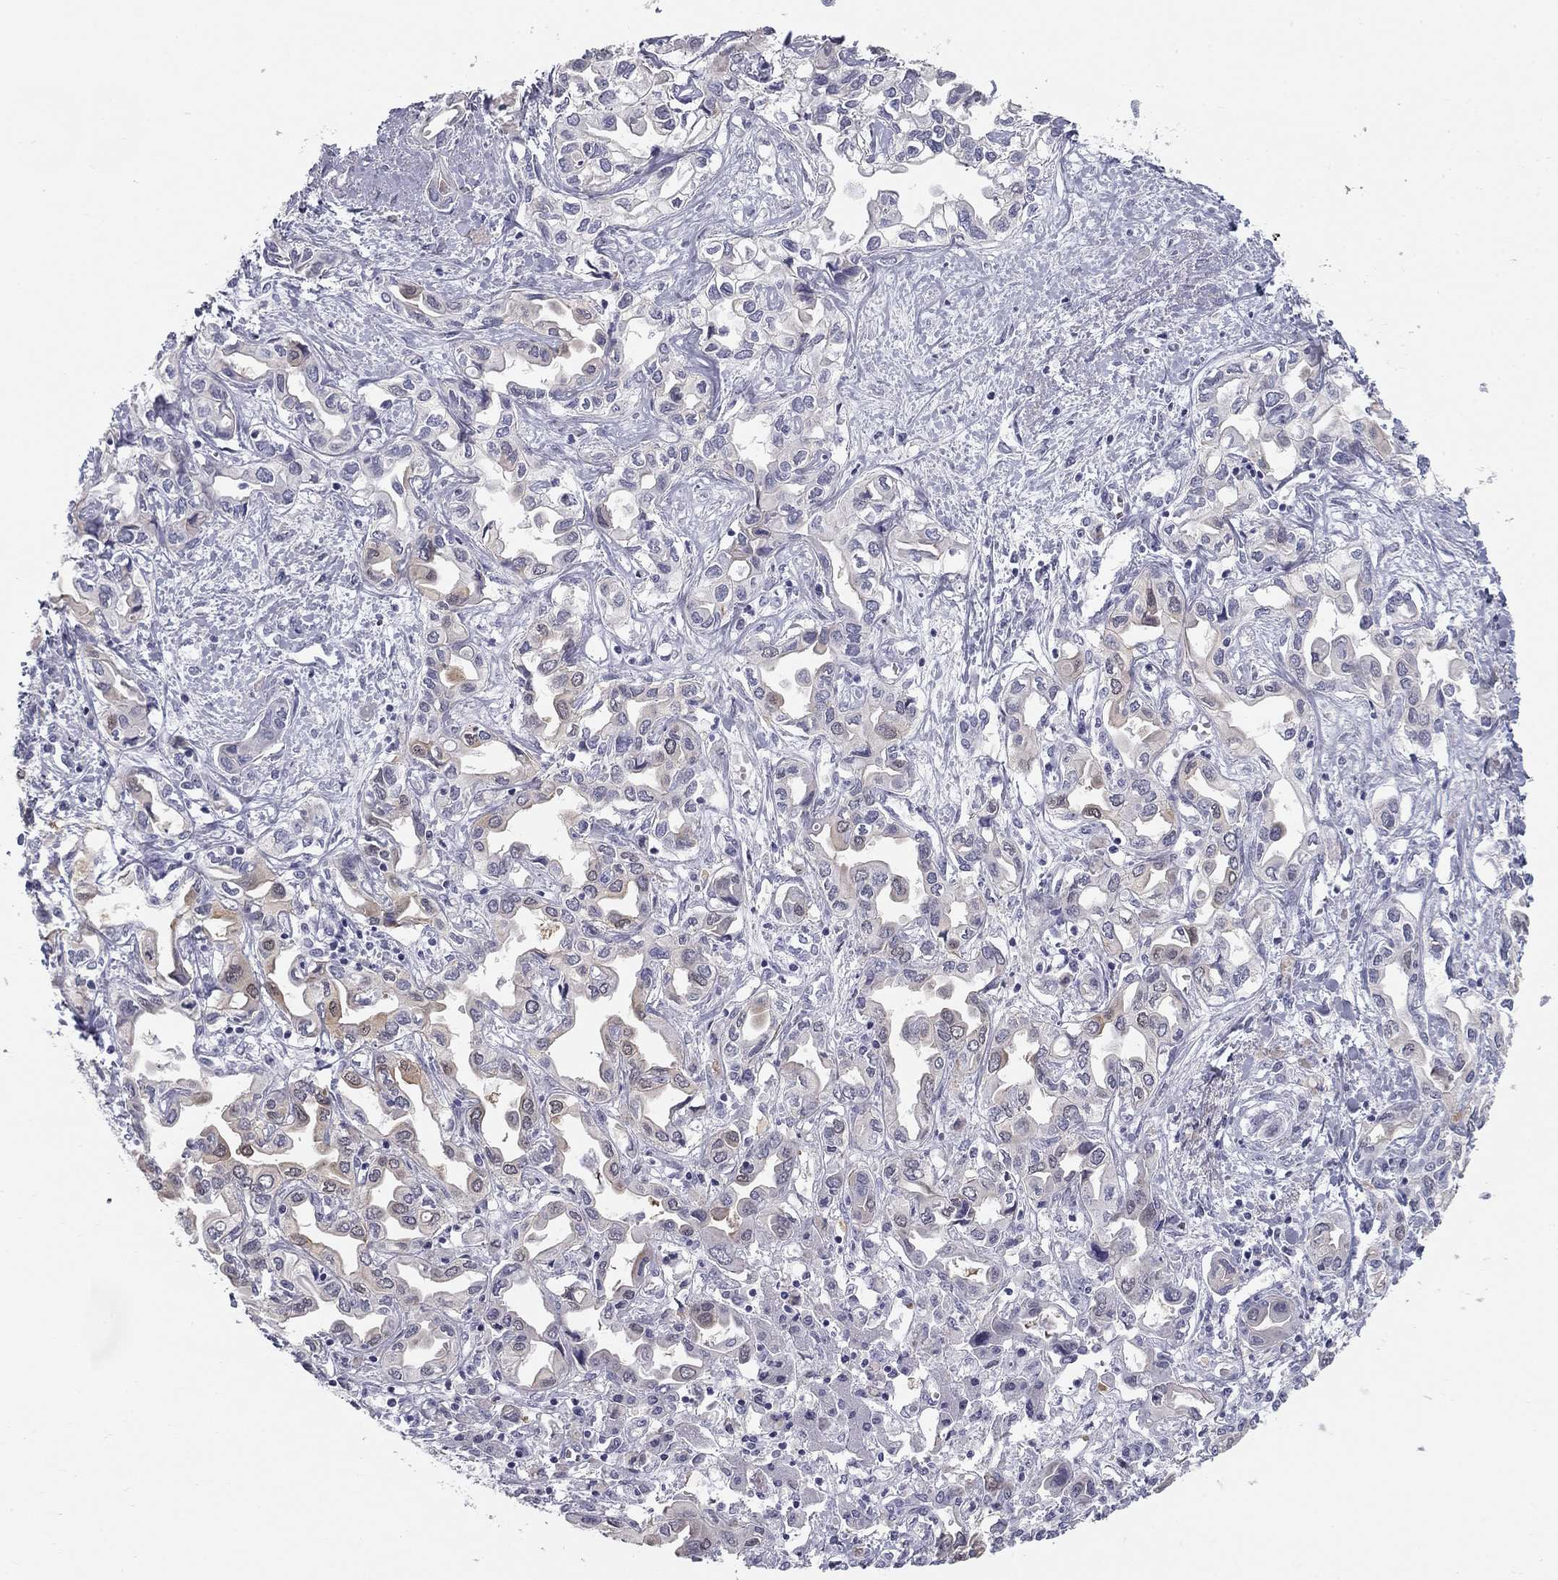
{"staining": {"intensity": "weak", "quantity": "<25%", "location": "cytoplasmic/membranous"}, "tissue": "liver cancer", "cell_type": "Tumor cells", "image_type": "cancer", "snomed": [{"axis": "morphology", "description": "Cholangiocarcinoma"}, {"axis": "topography", "description": "Liver"}], "caption": "This is an IHC micrograph of human liver cholangiocarcinoma. There is no expression in tumor cells.", "gene": "SULT2B1", "patient": {"sex": "female", "age": 64}}